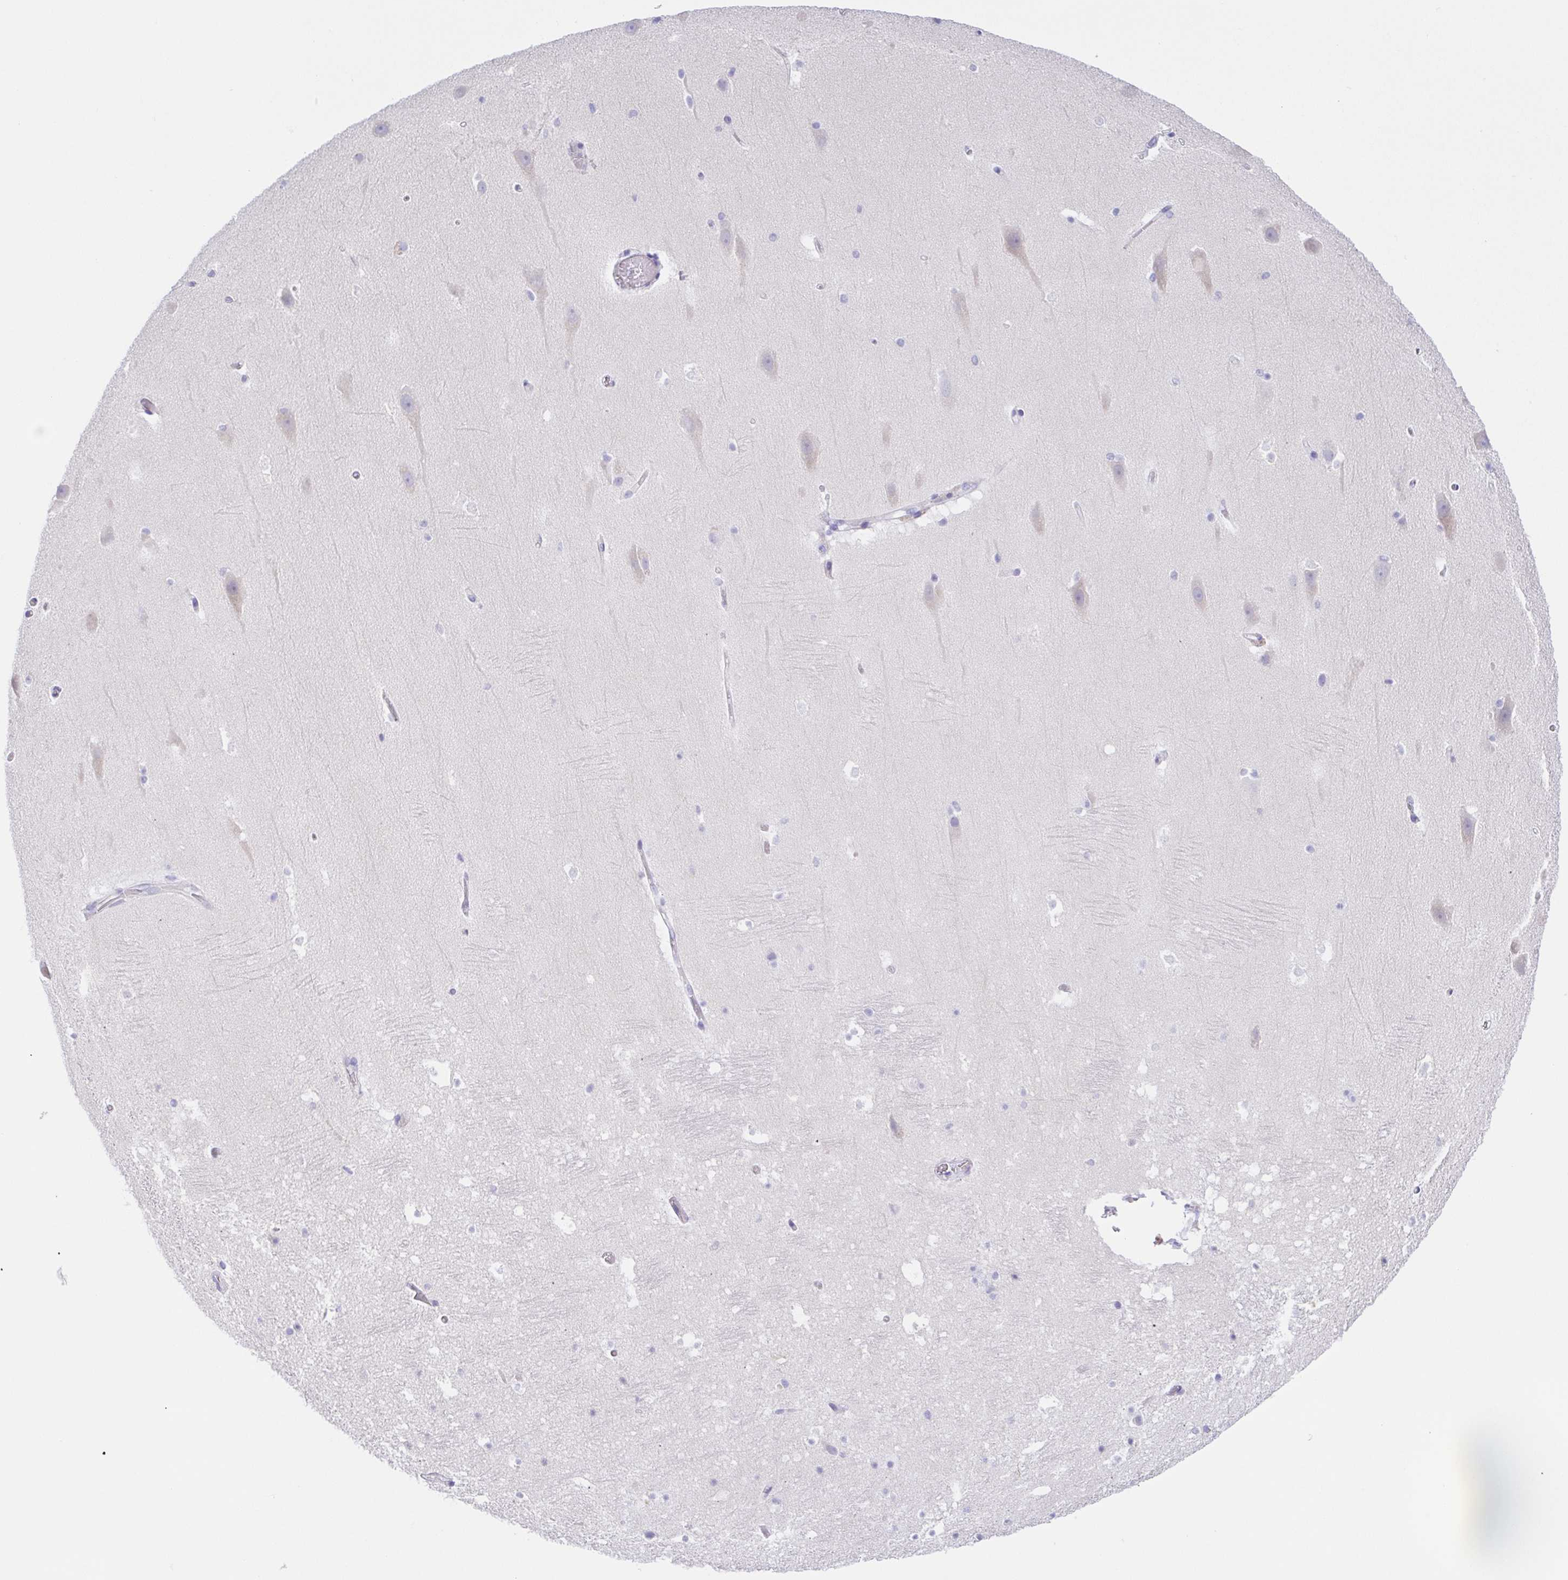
{"staining": {"intensity": "negative", "quantity": "none", "location": "none"}, "tissue": "hippocampus", "cell_type": "Glial cells", "image_type": "normal", "snomed": [{"axis": "morphology", "description": "Normal tissue, NOS"}, {"axis": "topography", "description": "Hippocampus"}], "caption": "IHC of normal hippocampus displays no staining in glial cells.", "gene": "SCG3", "patient": {"sex": "male", "age": 26}}